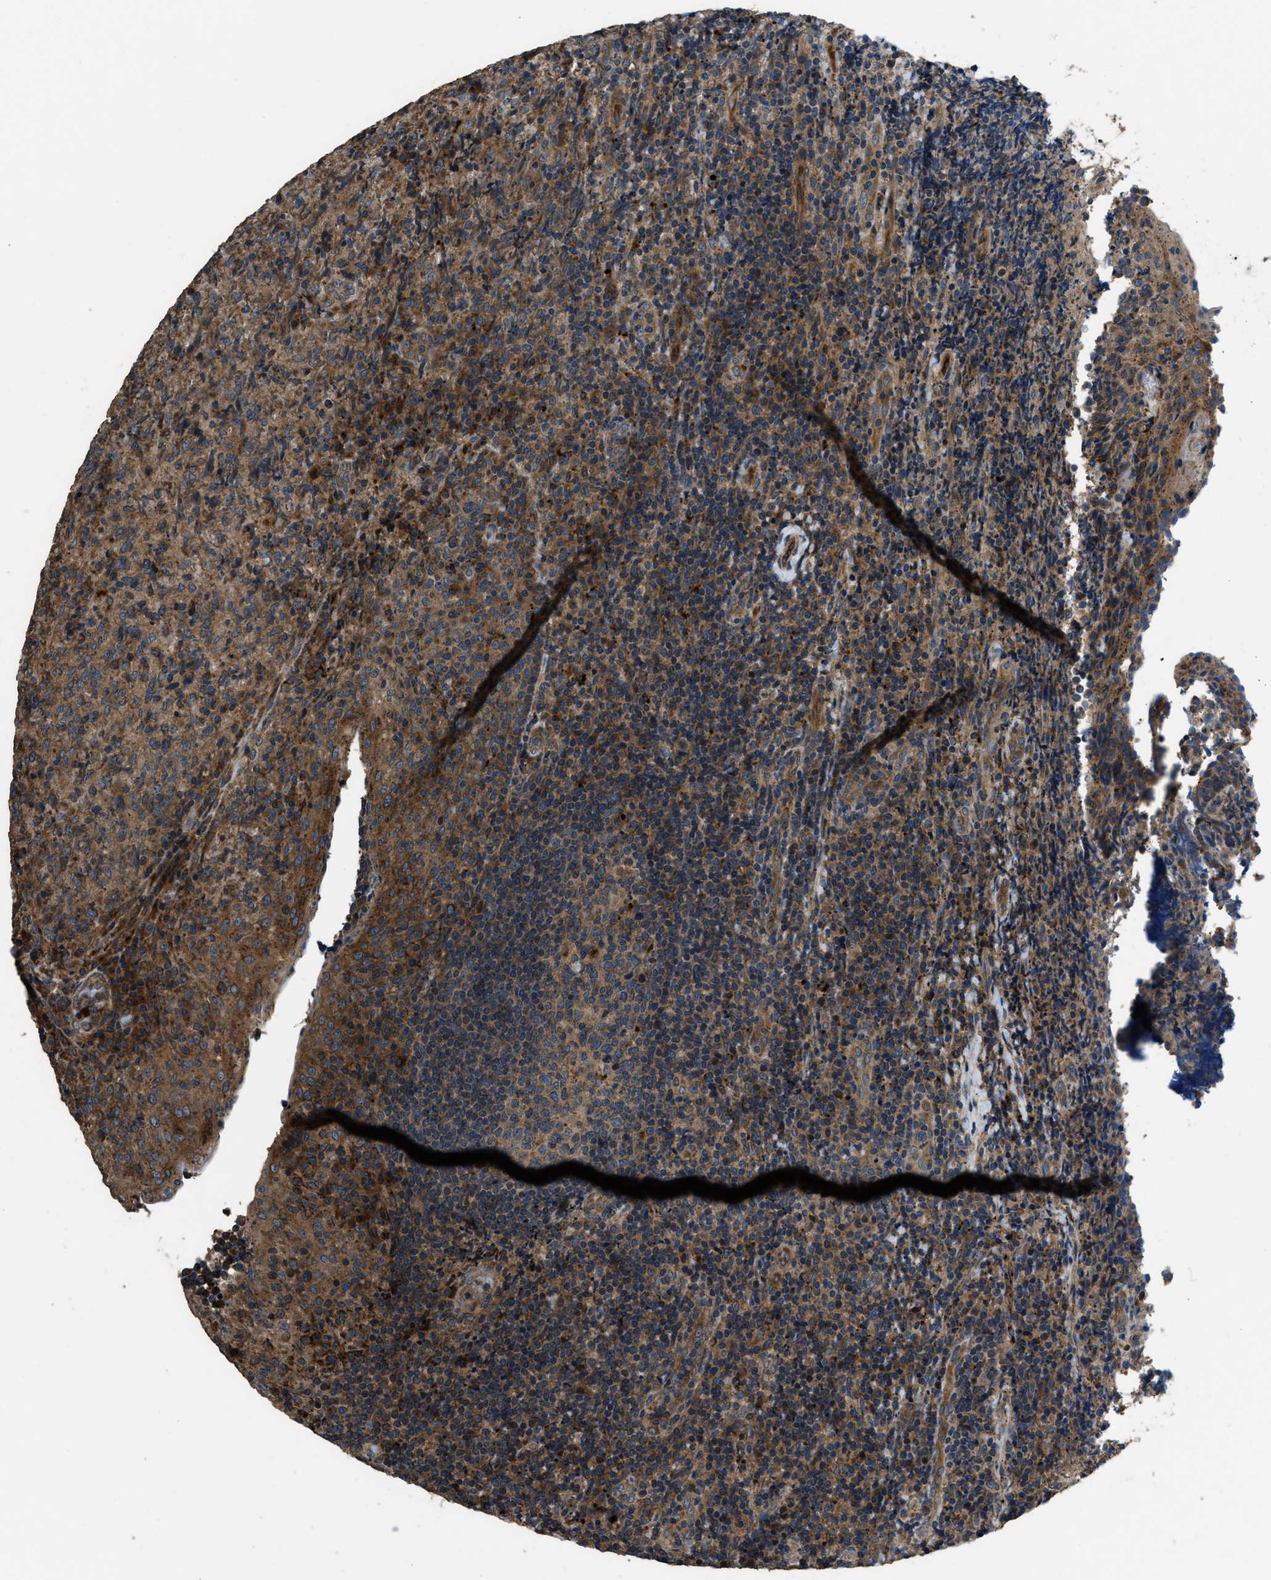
{"staining": {"intensity": "moderate", "quantity": "25%-75%", "location": "cytoplasmic/membranous"}, "tissue": "lymphoma", "cell_type": "Tumor cells", "image_type": "cancer", "snomed": [{"axis": "morphology", "description": "Malignant lymphoma, non-Hodgkin's type, High grade"}, {"axis": "topography", "description": "Tonsil"}], "caption": "Immunohistochemical staining of high-grade malignant lymphoma, non-Hodgkin's type exhibits medium levels of moderate cytoplasmic/membranous positivity in about 25%-75% of tumor cells. (brown staining indicates protein expression, while blue staining denotes nuclei).", "gene": "GGH", "patient": {"sex": "female", "age": 36}}